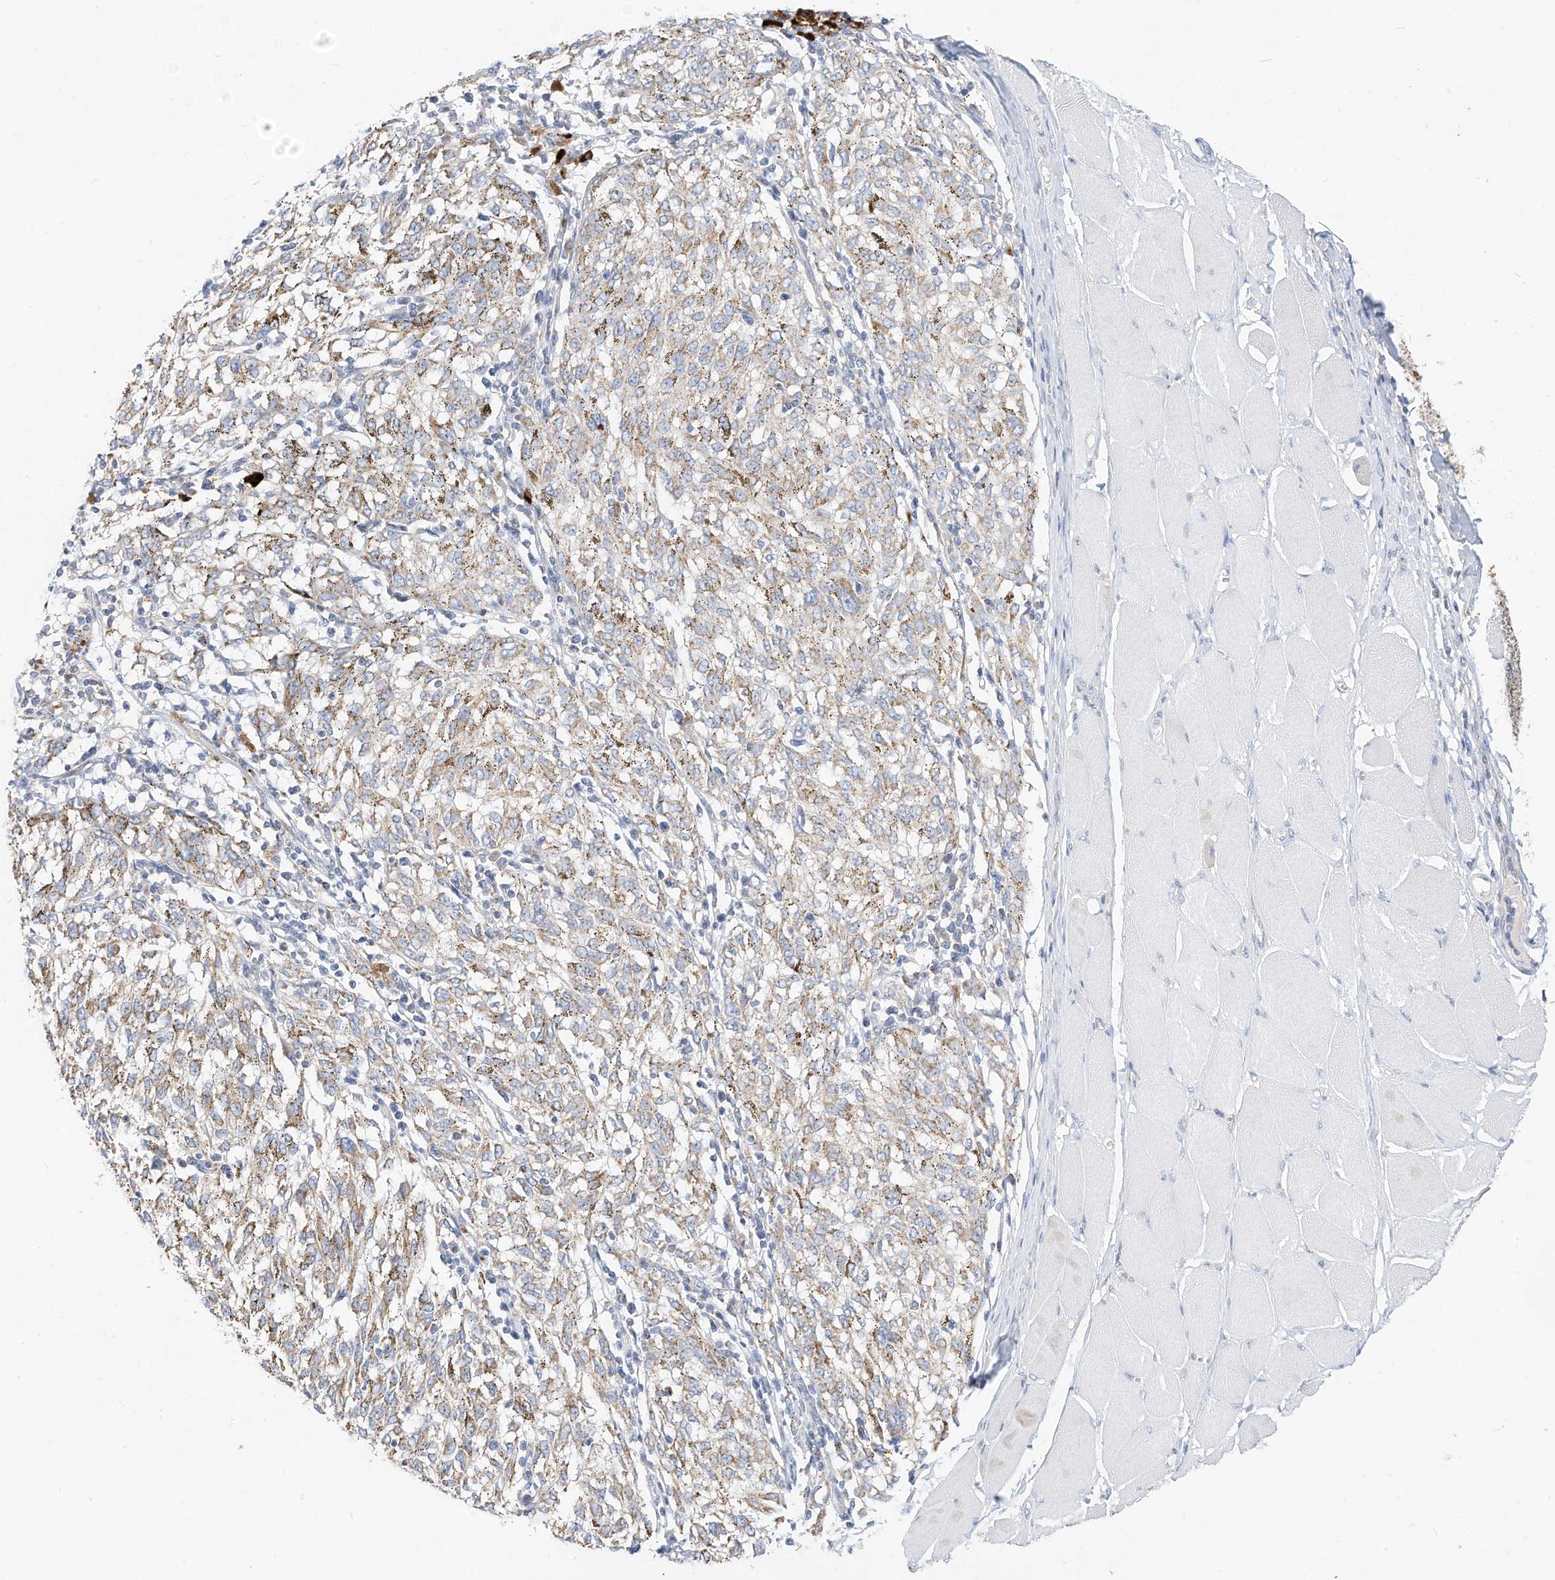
{"staining": {"intensity": "weak", "quantity": ">75%", "location": "cytoplasmic/membranous"}, "tissue": "melanoma", "cell_type": "Tumor cells", "image_type": "cancer", "snomed": [{"axis": "morphology", "description": "Malignant melanoma, NOS"}, {"axis": "topography", "description": "Skin"}], "caption": "Immunohistochemical staining of malignant melanoma displays weak cytoplasmic/membranous protein staining in approximately >75% of tumor cells.", "gene": "RHOH", "patient": {"sex": "female", "age": 72}}